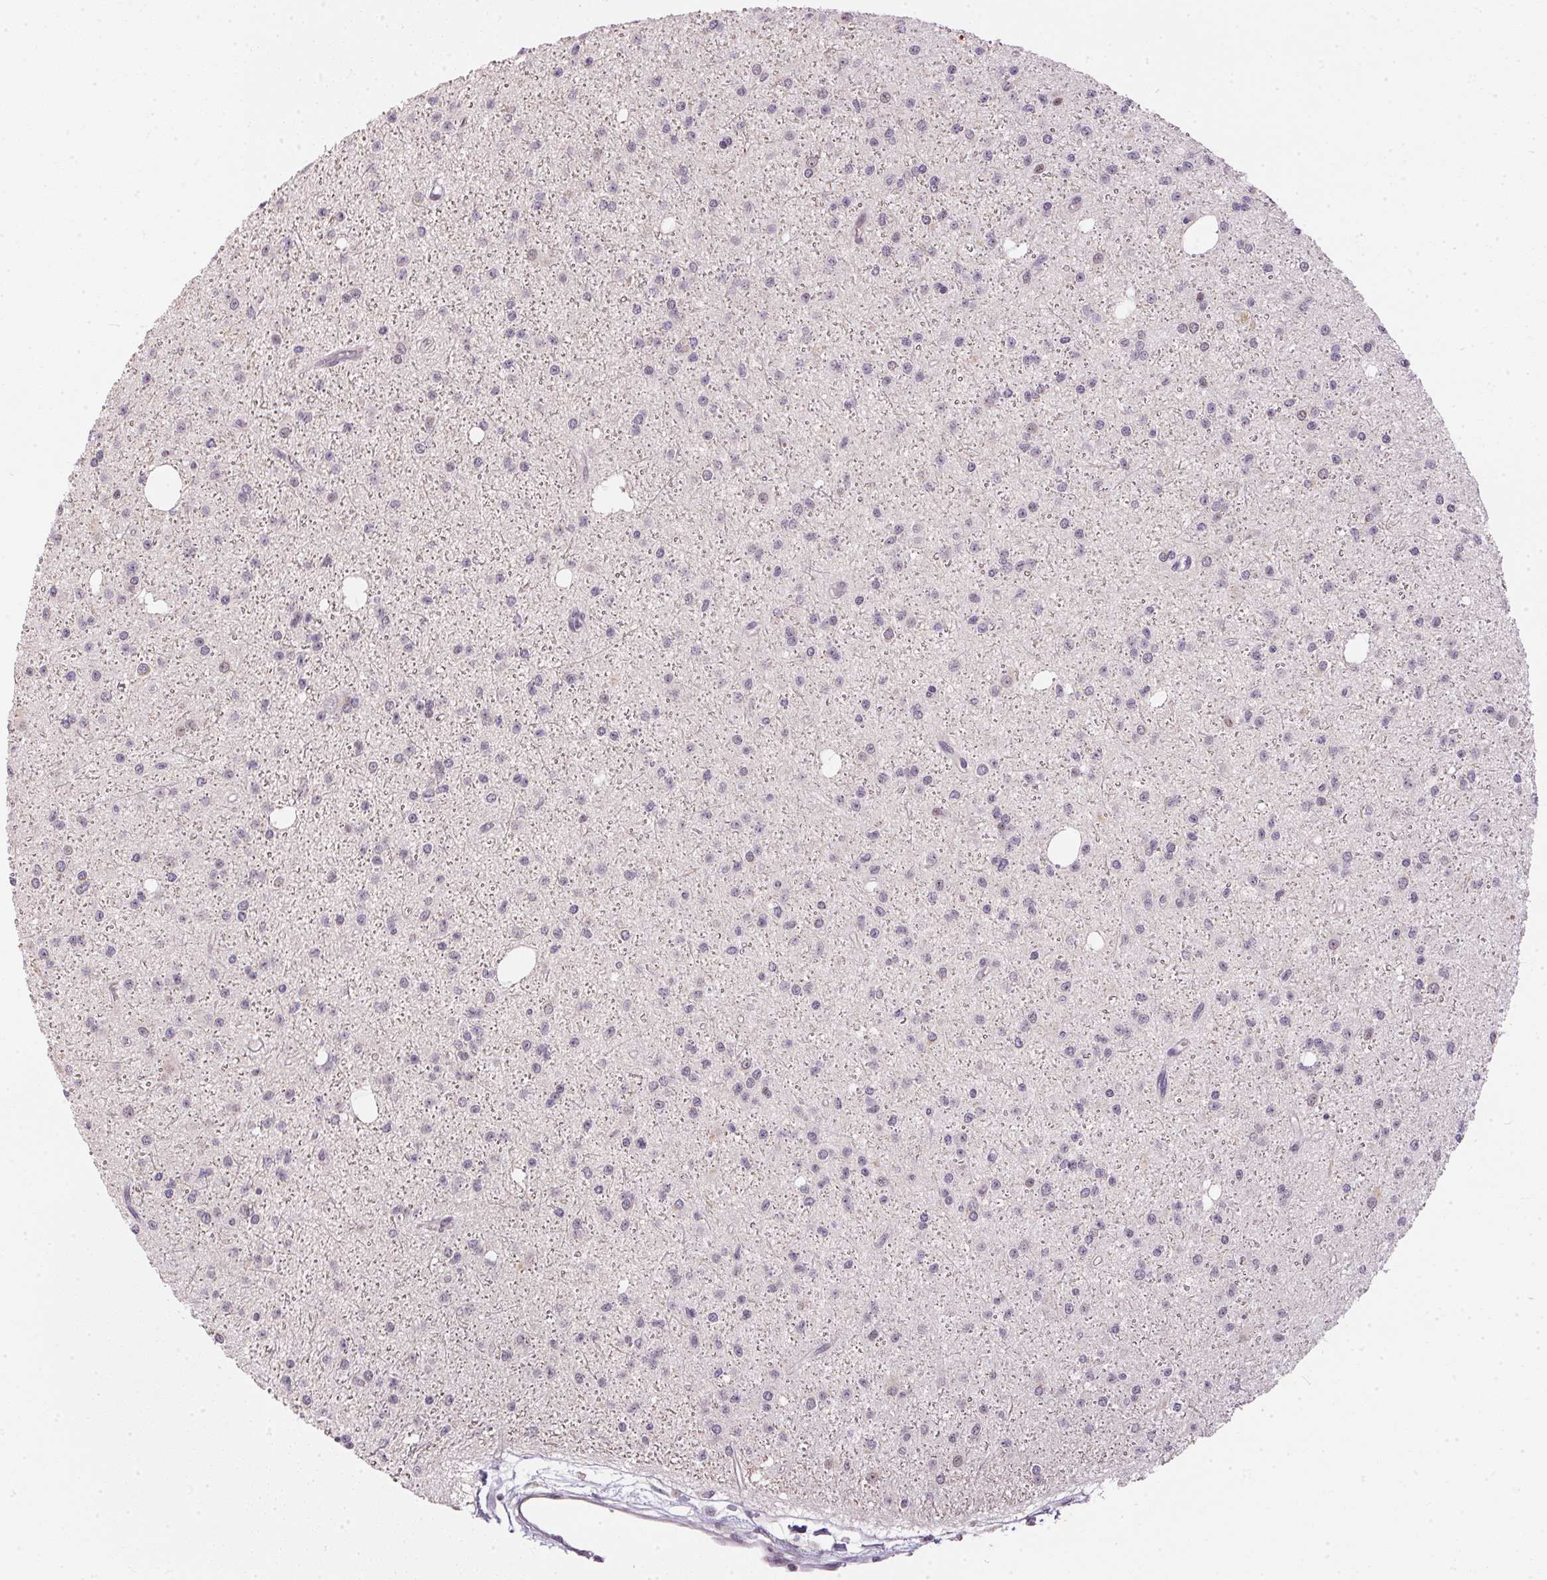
{"staining": {"intensity": "negative", "quantity": "none", "location": "none"}, "tissue": "glioma", "cell_type": "Tumor cells", "image_type": "cancer", "snomed": [{"axis": "morphology", "description": "Glioma, malignant, Low grade"}, {"axis": "topography", "description": "Brain"}], "caption": "Immunohistochemistry histopathology image of neoplastic tissue: human malignant glioma (low-grade) stained with DAB displays no significant protein expression in tumor cells.", "gene": "TTC23L", "patient": {"sex": "male", "age": 27}}